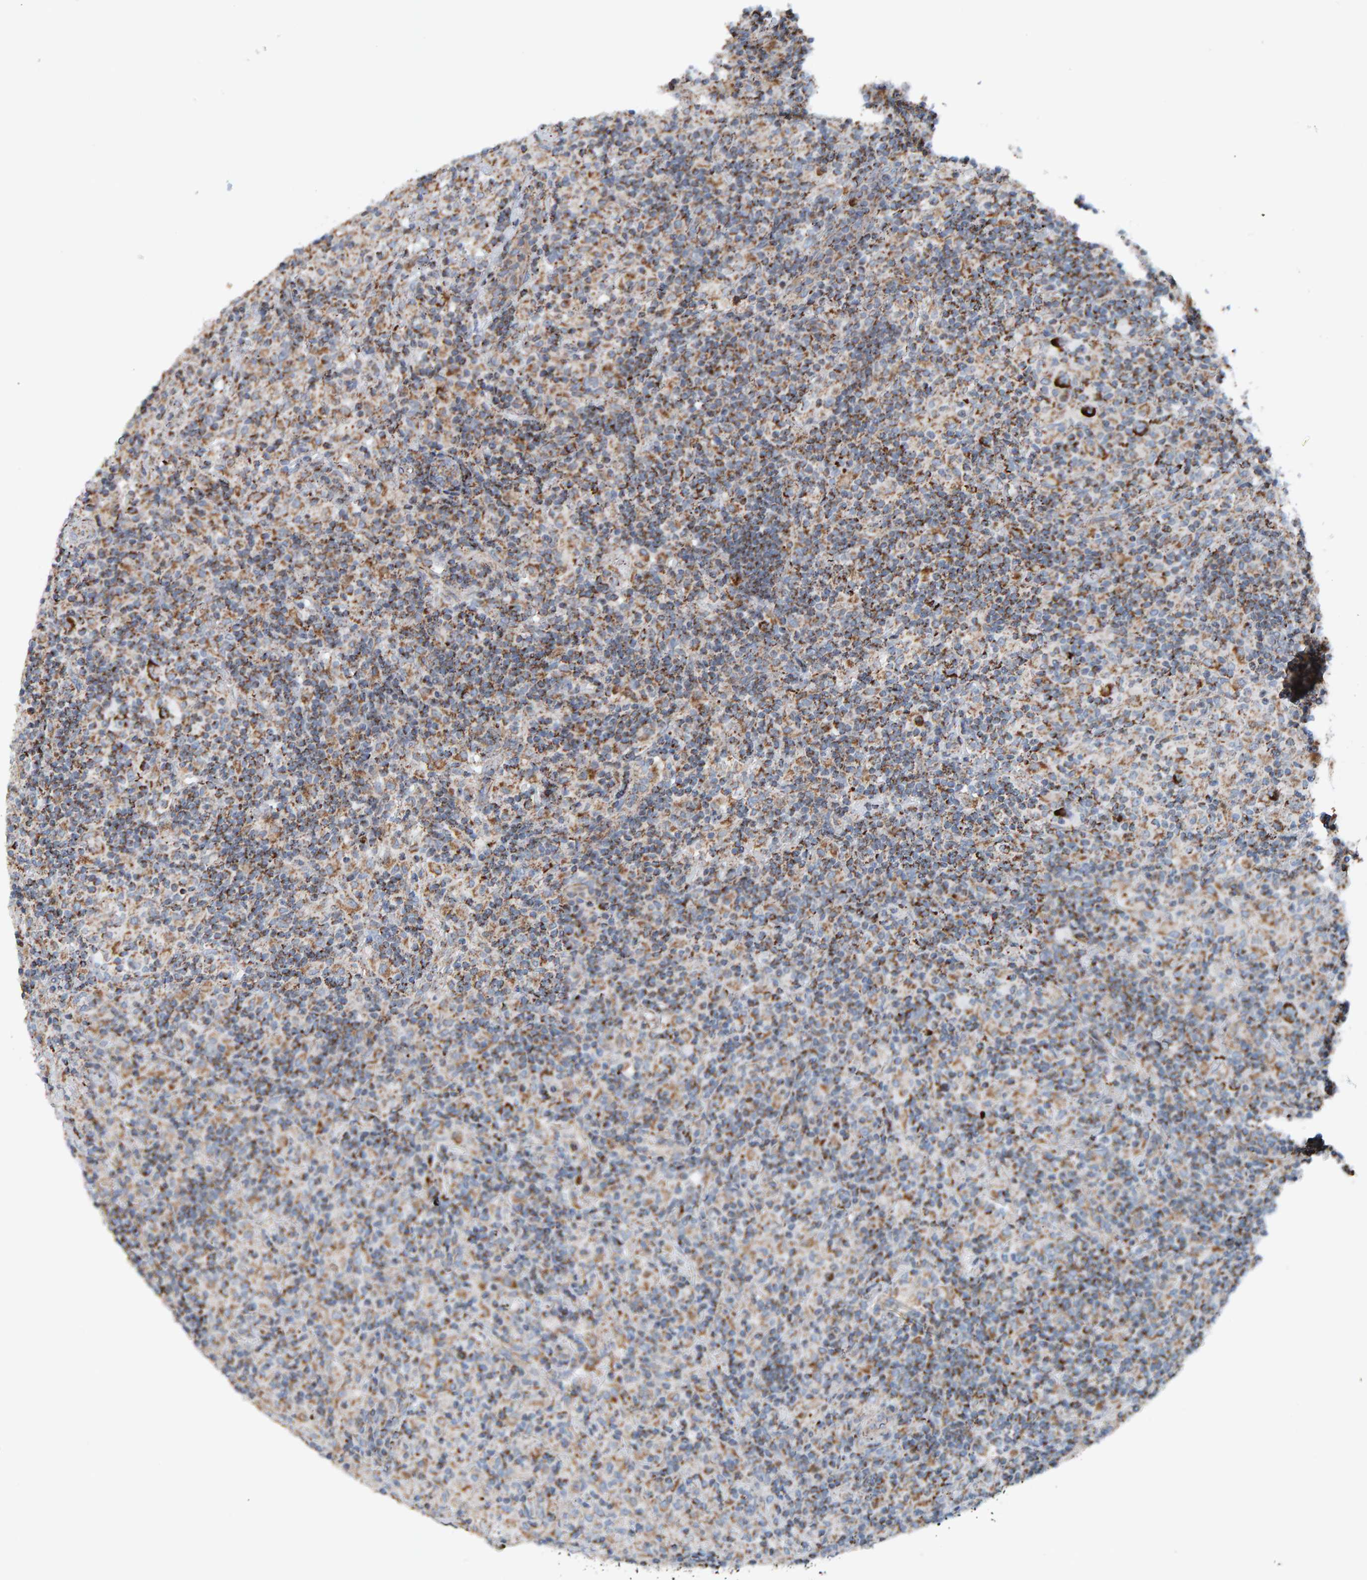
{"staining": {"intensity": "strong", "quantity": ">75%", "location": "cytoplasmic/membranous"}, "tissue": "lymphoma", "cell_type": "Tumor cells", "image_type": "cancer", "snomed": [{"axis": "morphology", "description": "Hodgkin's disease, NOS"}, {"axis": "topography", "description": "Lymph node"}], "caption": "IHC histopathology image of neoplastic tissue: lymphoma stained using immunohistochemistry reveals high levels of strong protein expression localized specifically in the cytoplasmic/membranous of tumor cells, appearing as a cytoplasmic/membranous brown color.", "gene": "ZNF48", "patient": {"sex": "male", "age": 70}}